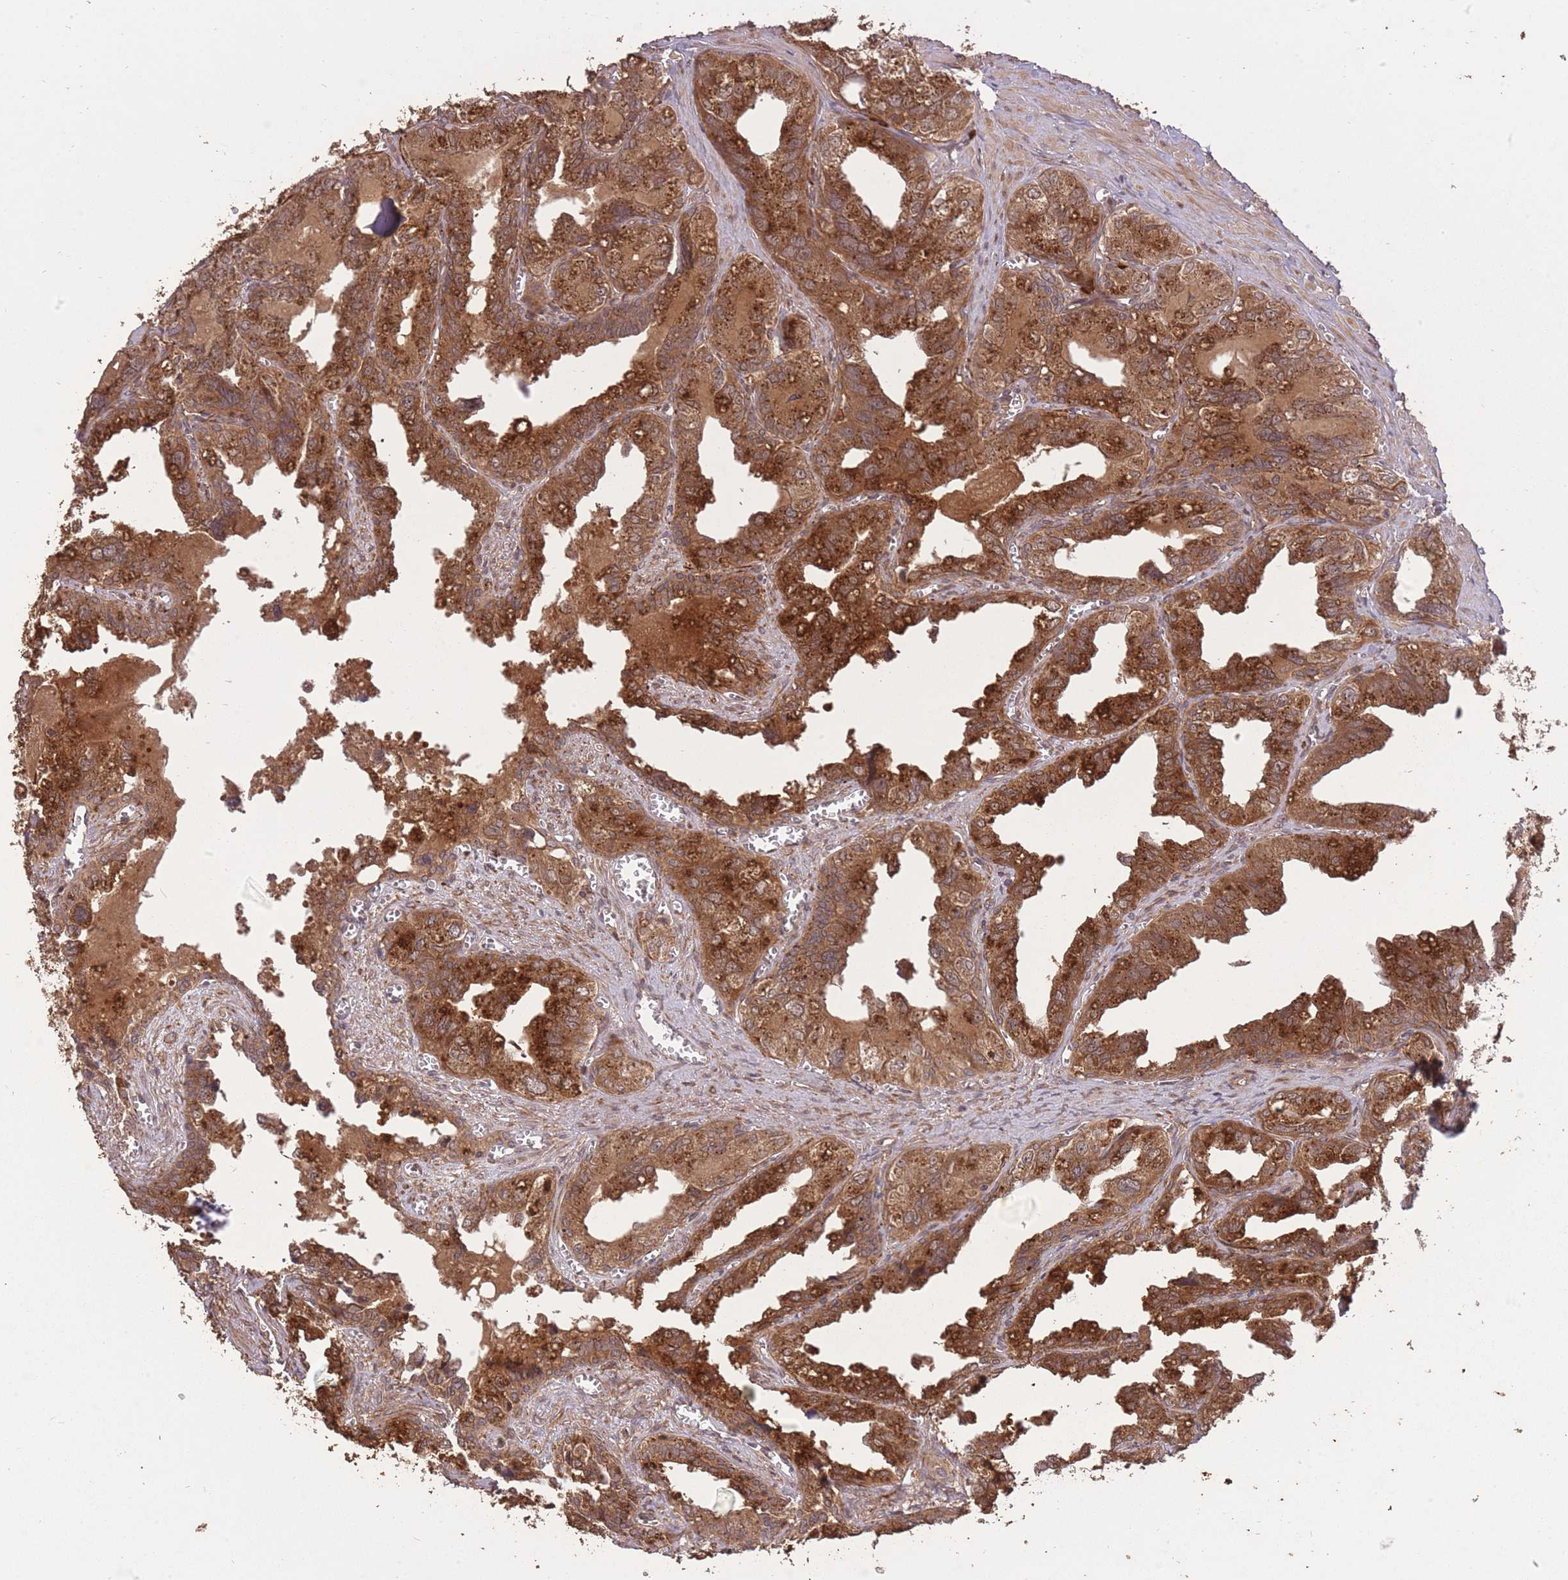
{"staining": {"intensity": "strong", "quantity": ">75%", "location": "cytoplasmic/membranous"}, "tissue": "seminal vesicle", "cell_type": "Glandular cells", "image_type": "normal", "snomed": [{"axis": "morphology", "description": "Normal tissue, NOS"}, {"axis": "topography", "description": "Seminal veicle"}], "caption": "Seminal vesicle stained for a protein reveals strong cytoplasmic/membranous positivity in glandular cells. The staining is performed using DAB brown chromogen to label protein expression. The nuclei are counter-stained blue using hematoxylin.", "gene": "ERBB3", "patient": {"sex": "male", "age": 67}}